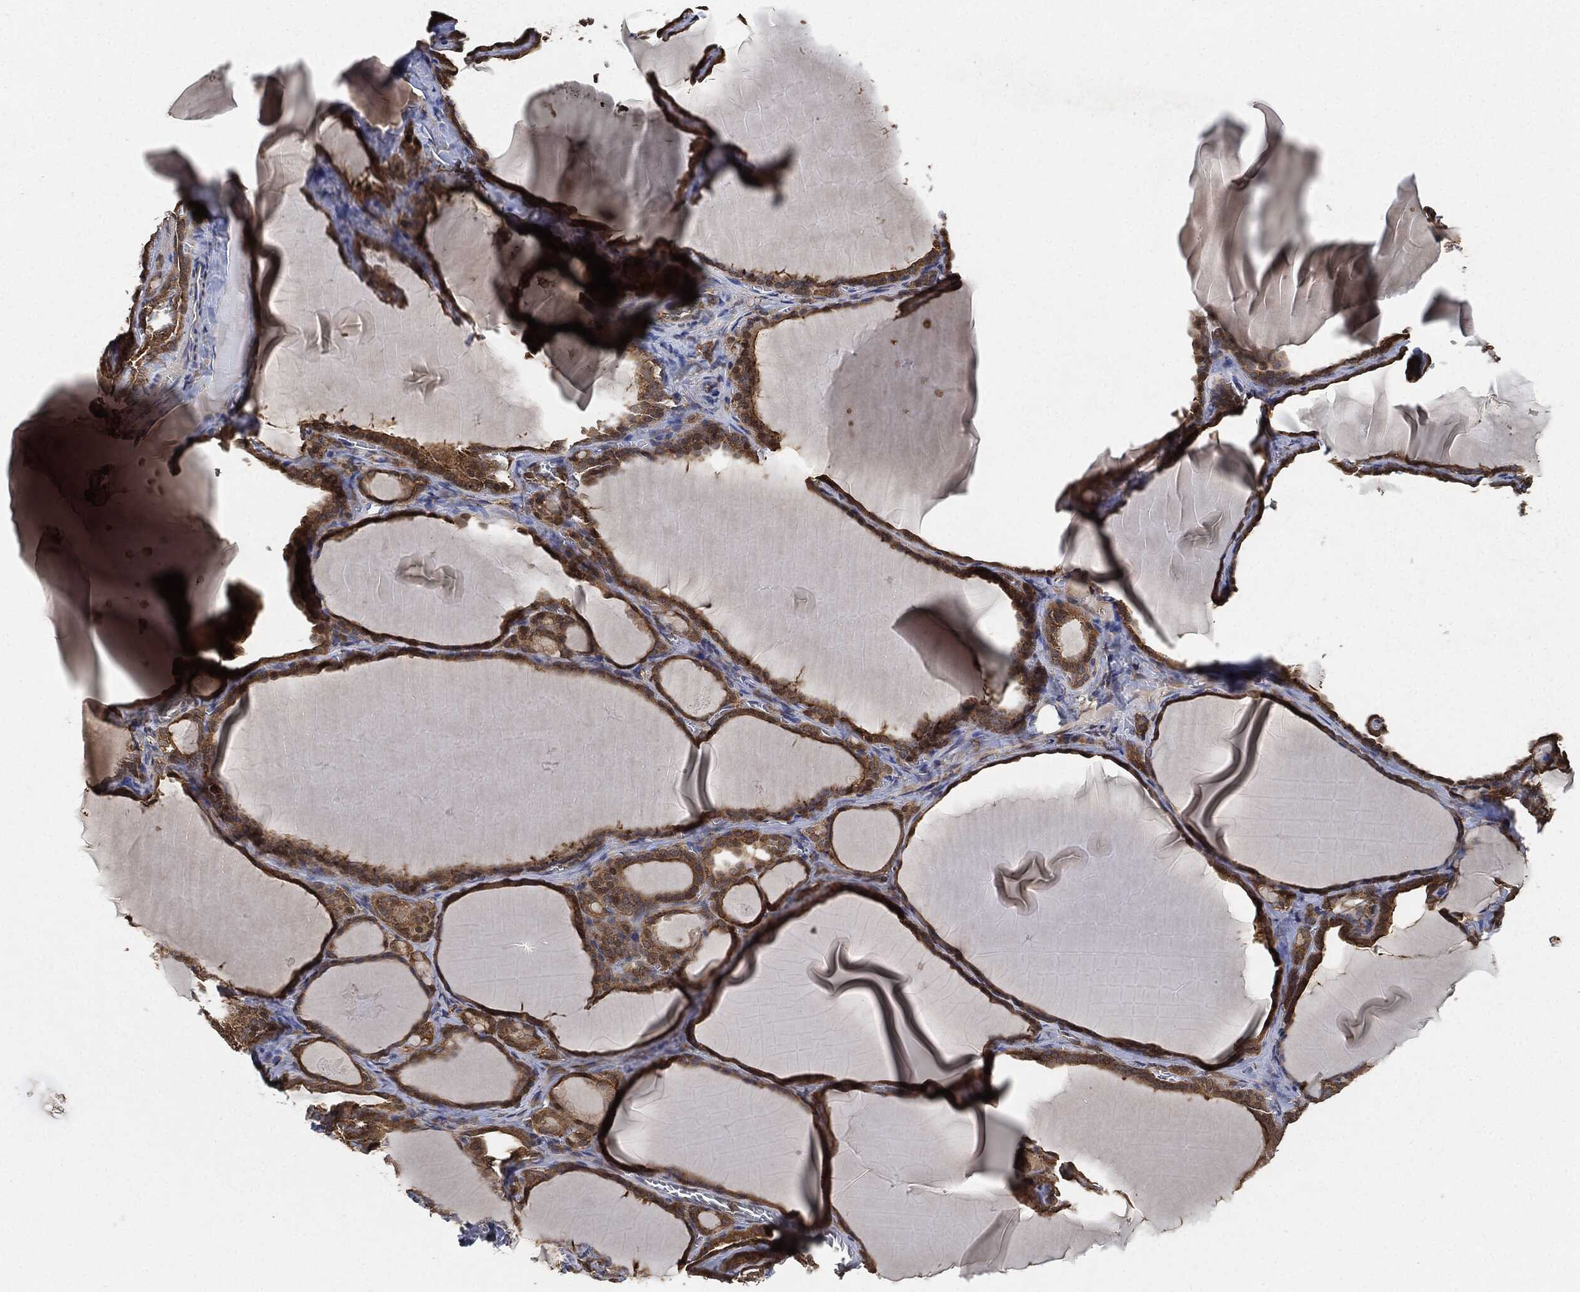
{"staining": {"intensity": "moderate", "quantity": ">75%", "location": "cytoplasmic/membranous"}, "tissue": "thyroid gland", "cell_type": "Glandular cells", "image_type": "normal", "snomed": [{"axis": "morphology", "description": "Normal tissue, NOS"}, {"axis": "morphology", "description": "Hyperplasia, NOS"}, {"axis": "topography", "description": "Thyroid gland"}], "caption": "Immunohistochemistry staining of benign thyroid gland, which exhibits medium levels of moderate cytoplasmic/membranous positivity in approximately >75% of glandular cells indicating moderate cytoplasmic/membranous protein expression. The staining was performed using DAB (3,3'-diaminobenzidine) (brown) for protein detection and nuclei were counterstained in hematoxylin (blue).", "gene": "BRAF", "patient": {"sex": "female", "age": 27}}